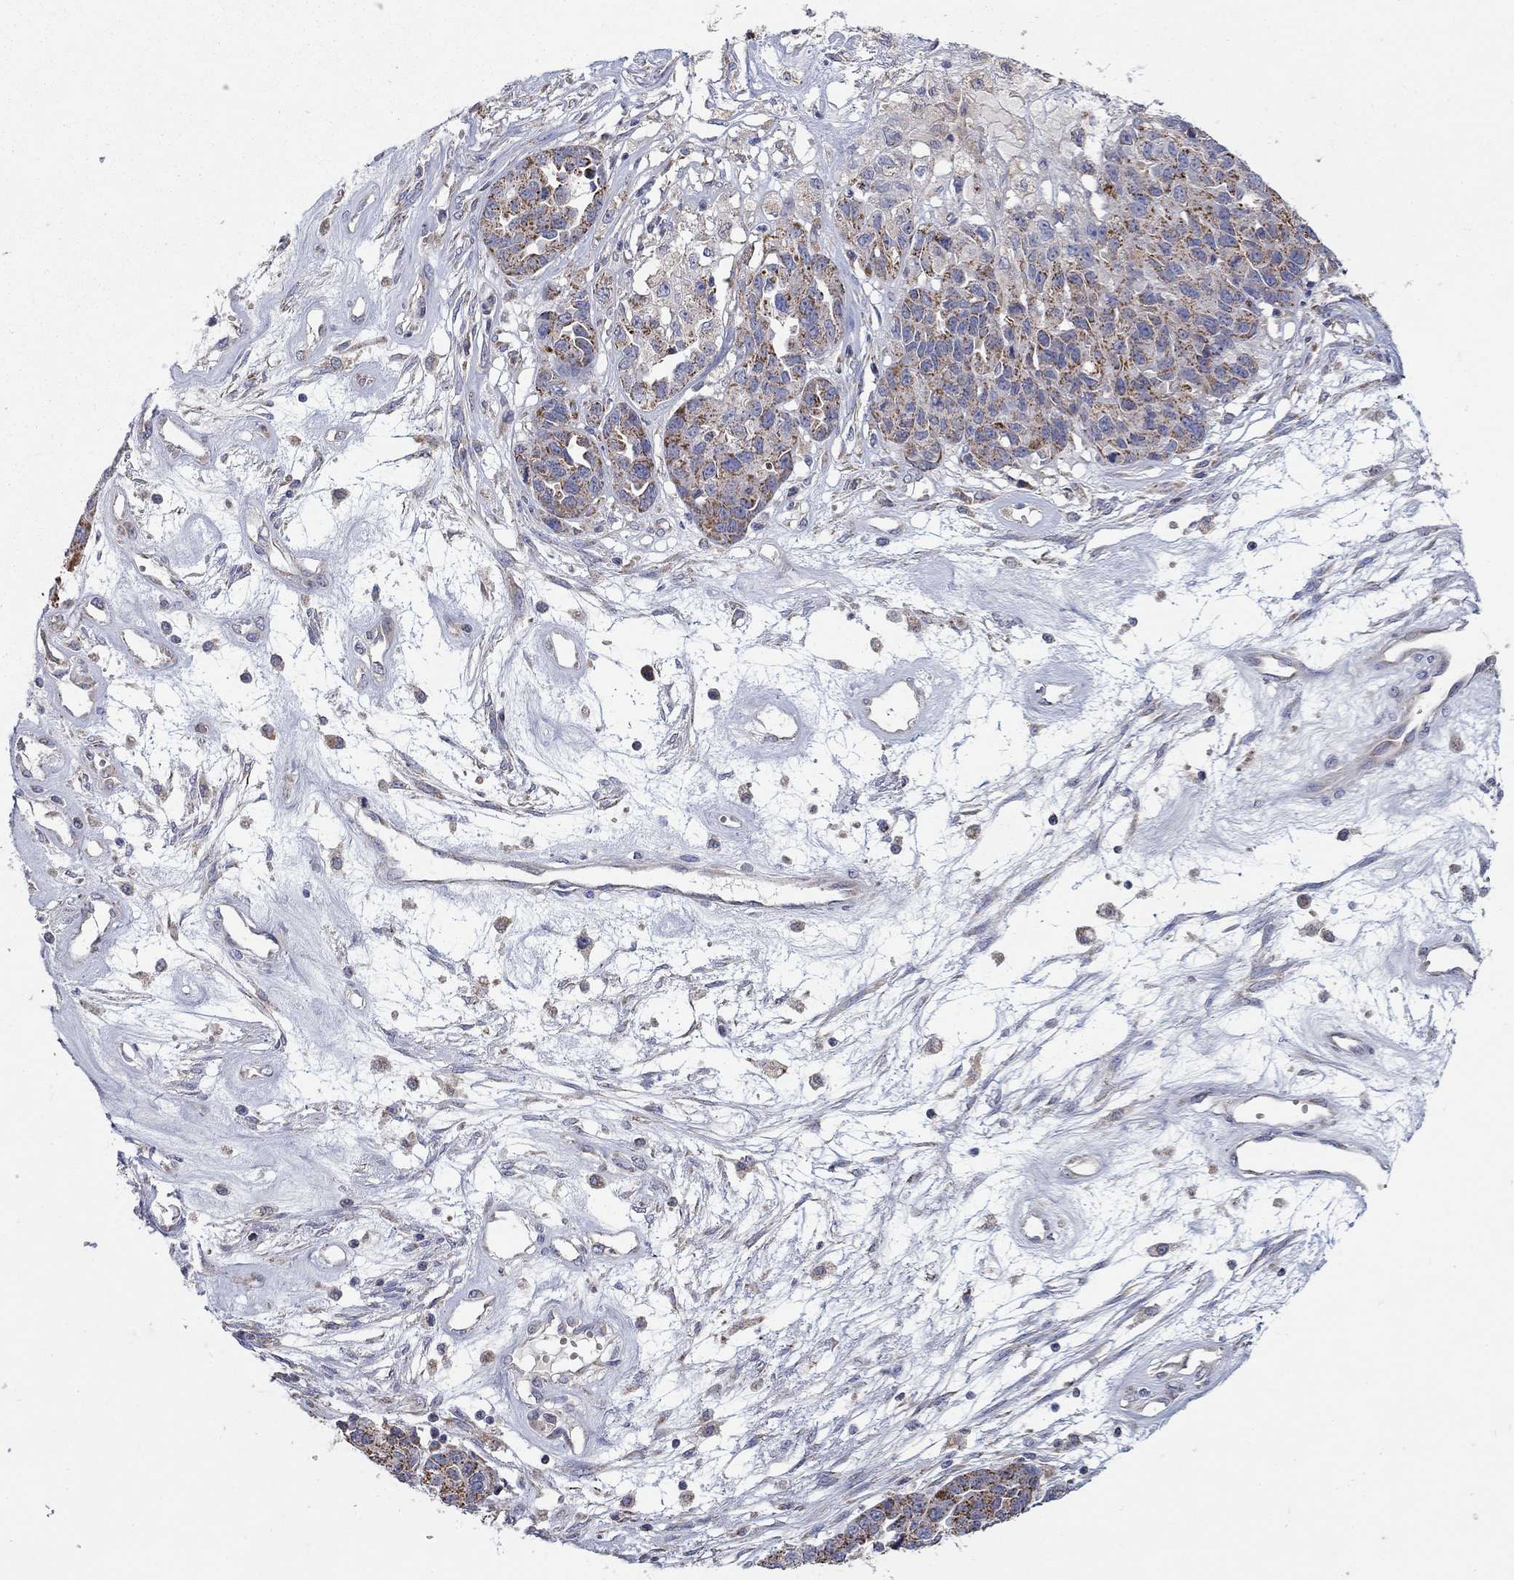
{"staining": {"intensity": "moderate", "quantity": "<25%", "location": "cytoplasmic/membranous"}, "tissue": "ovarian cancer", "cell_type": "Tumor cells", "image_type": "cancer", "snomed": [{"axis": "morphology", "description": "Cystadenocarcinoma, serous, NOS"}, {"axis": "topography", "description": "Ovary"}], "caption": "Ovarian cancer stained with DAB immunohistochemistry (IHC) demonstrates low levels of moderate cytoplasmic/membranous positivity in approximately <25% of tumor cells.", "gene": "HPS5", "patient": {"sex": "female", "age": 87}}